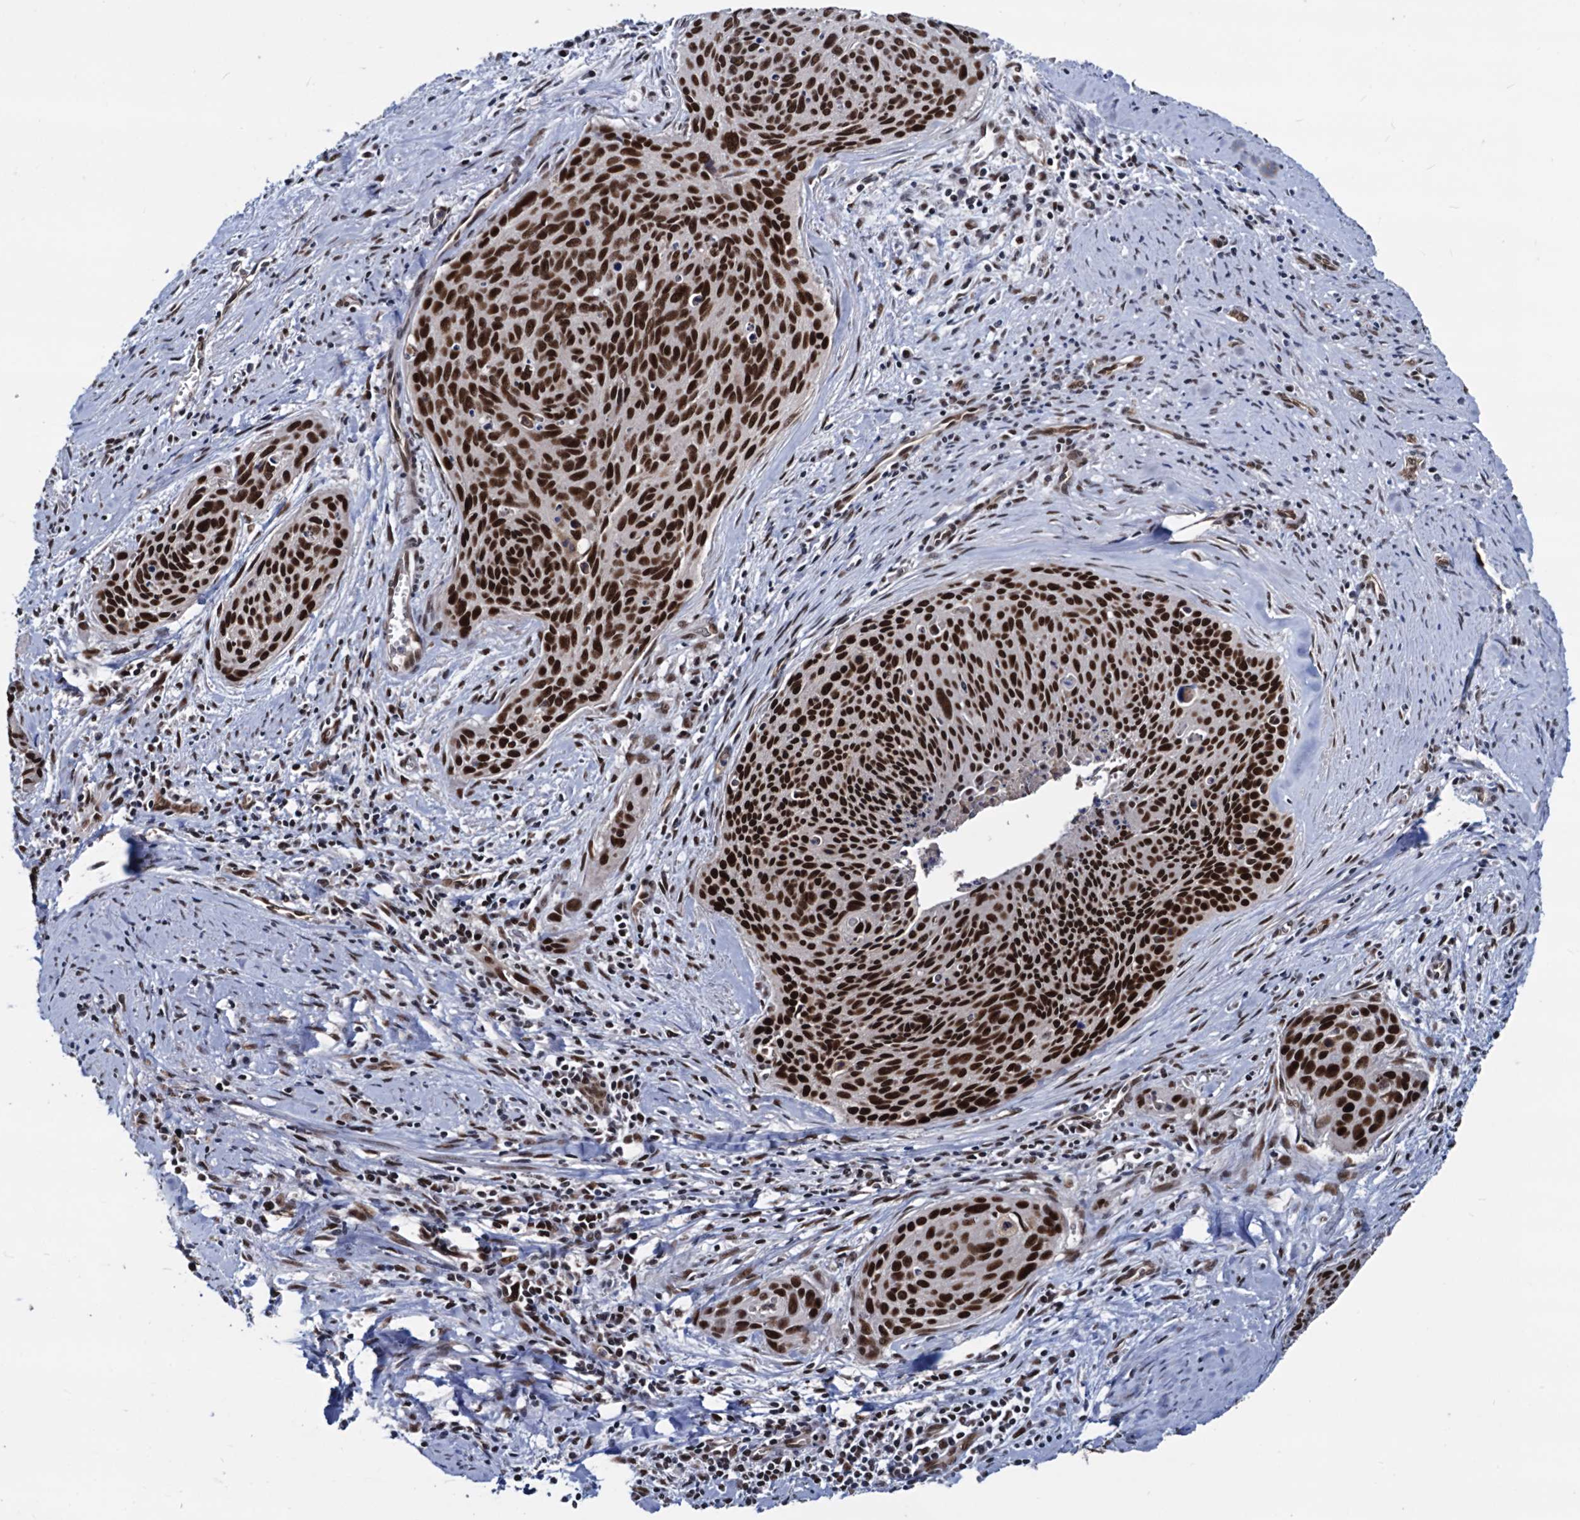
{"staining": {"intensity": "strong", "quantity": ">75%", "location": "nuclear"}, "tissue": "cervical cancer", "cell_type": "Tumor cells", "image_type": "cancer", "snomed": [{"axis": "morphology", "description": "Squamous cell carcinoma, NOS"}, {"axis": "topography", "description": "Cervix"}], "caption": "The image displays staining of cervical cancer, revealing strong nuclear protein positivity (brown color) within tumor cells.", "gene": "GALNT11", "patient": {"sex": "female", "age": 55}}